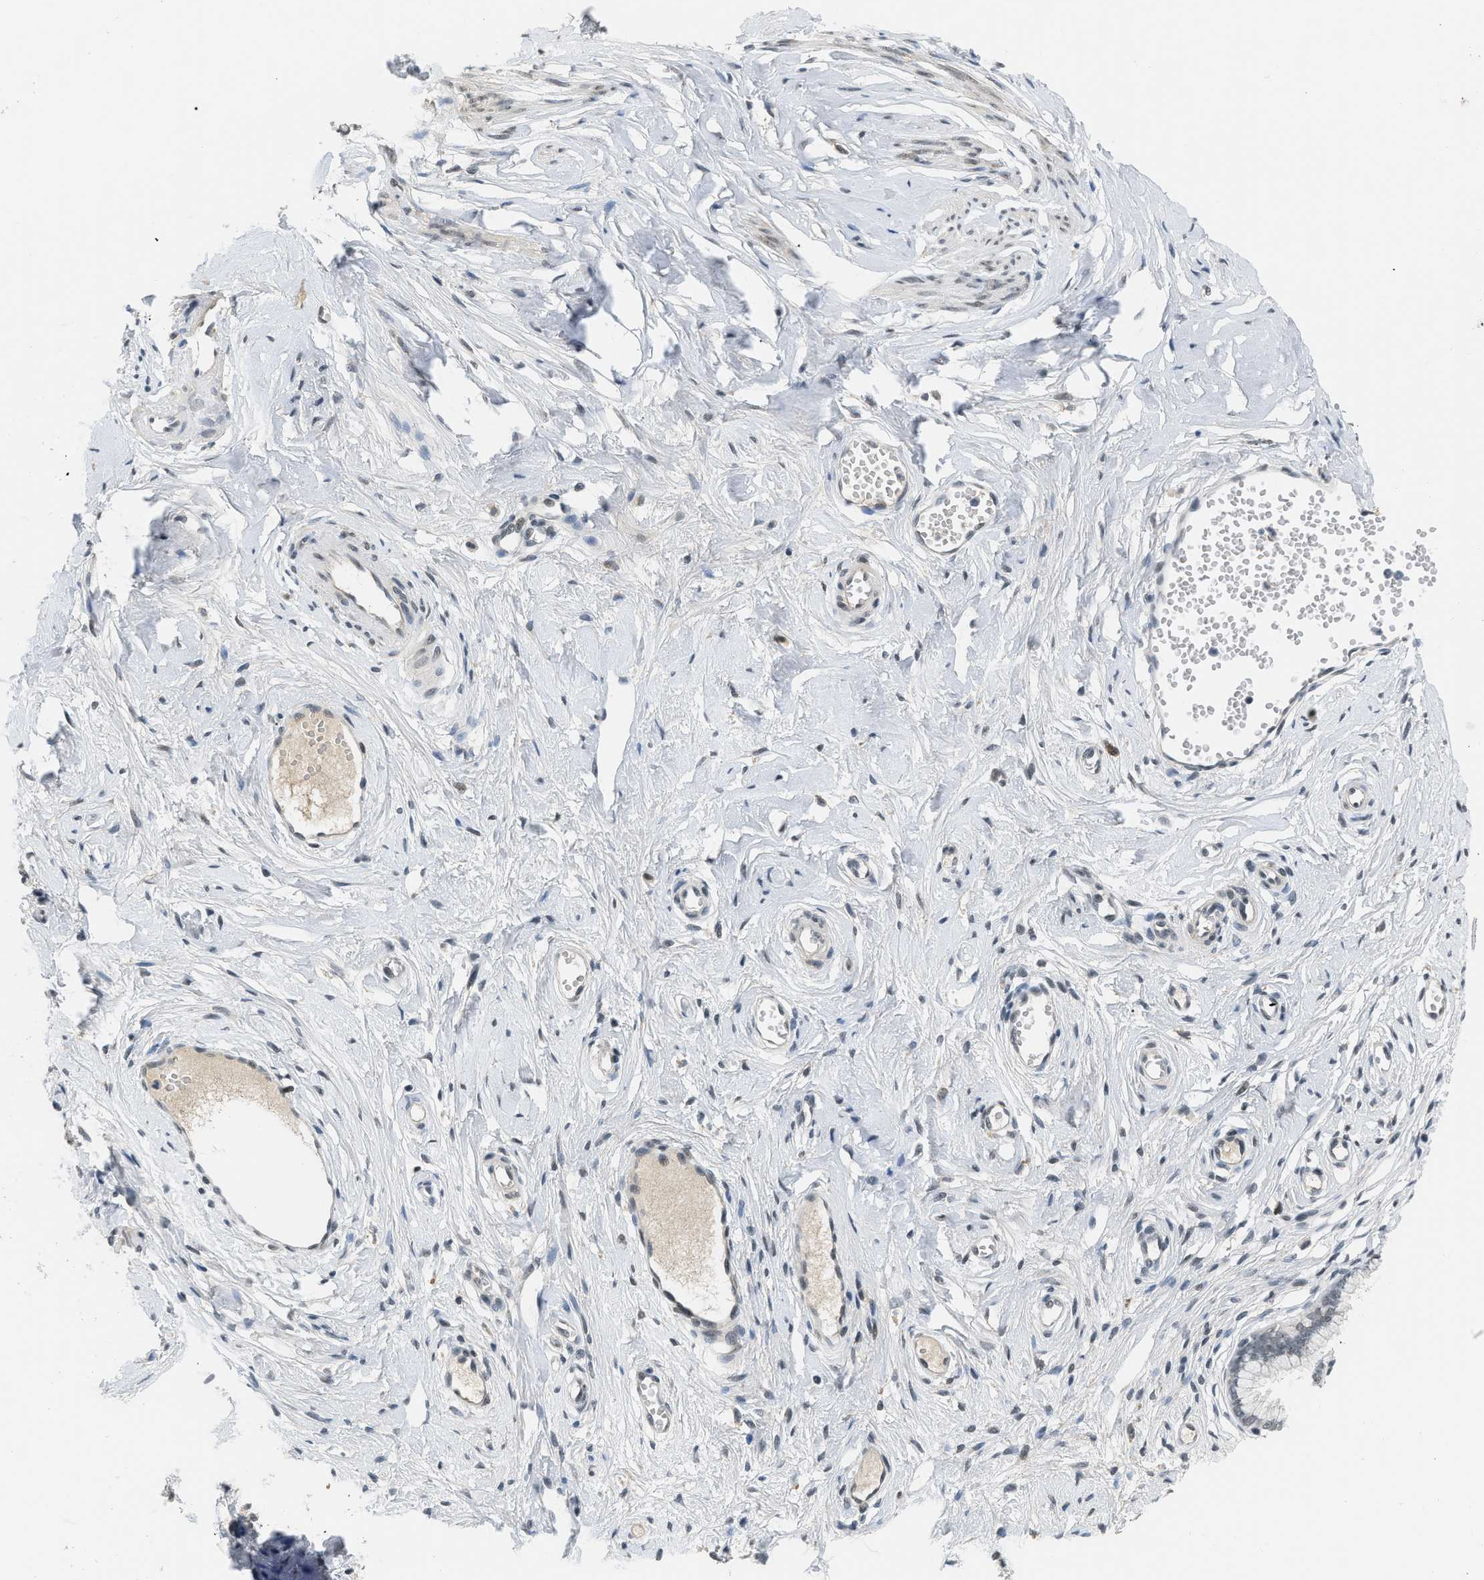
{"staining": {"intensity": "negative", "quantity": "none", "location": "none"}, "tissue": "cervix", "cell_type": "Glandular cells", "image_type": "normal", "snomed": [{"axis": "morphology", "description": "Normal tissue, NOS"}, {"axis": "topography", "description": "Cervix"}], "caption": "This histopathology image is of unremarkable cervix stained with IHC to label a protein in brown with the nuclei are counter-stained blue. There is no positivity in glandular cells.", "gene": "MZF1", "patient": {"sex": "female", "age": 65}}